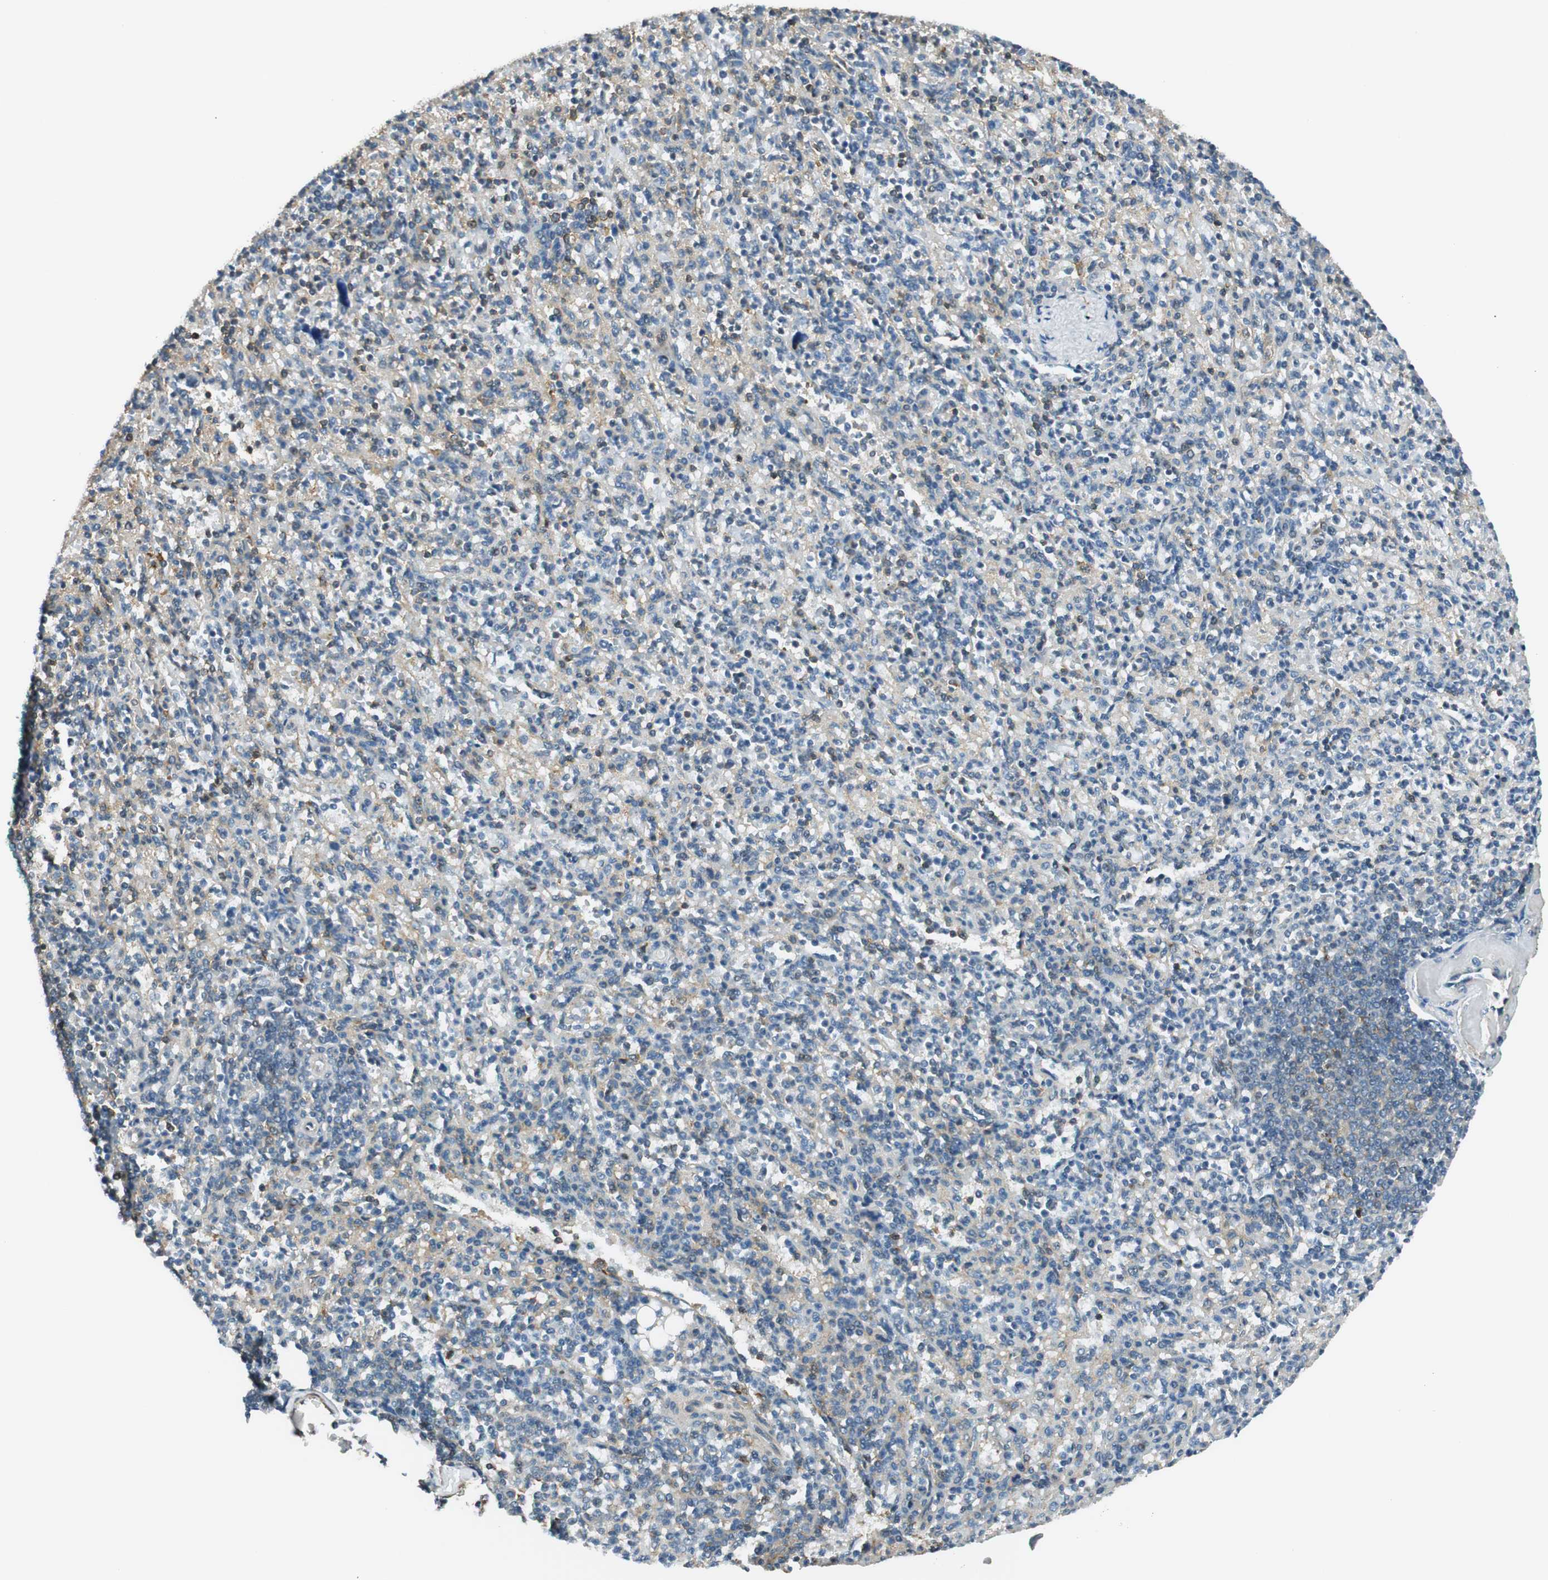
{"staining": {"intensity": "moderate", "quantity": "<25%", "location": "cytoplasmic/membranous,nuclear"}, "tissue": "spleen", "cell_type": "Cells in red pulp", "image_type": "normal", "snomed": [{"axis": "morphology", "description": "Normal tissue, NOS"}, {"axis": "topography", "description": "Spleen"}], "caption": "Brown immunohistochemical staining in unremarkable spleen exhibits moderate cytoplasmic/membranous,nuclear staining in approximately <25% of cells in red pulp.", "gene": "PI4K2B", "patient": {"sex": "female", "age": 74}}